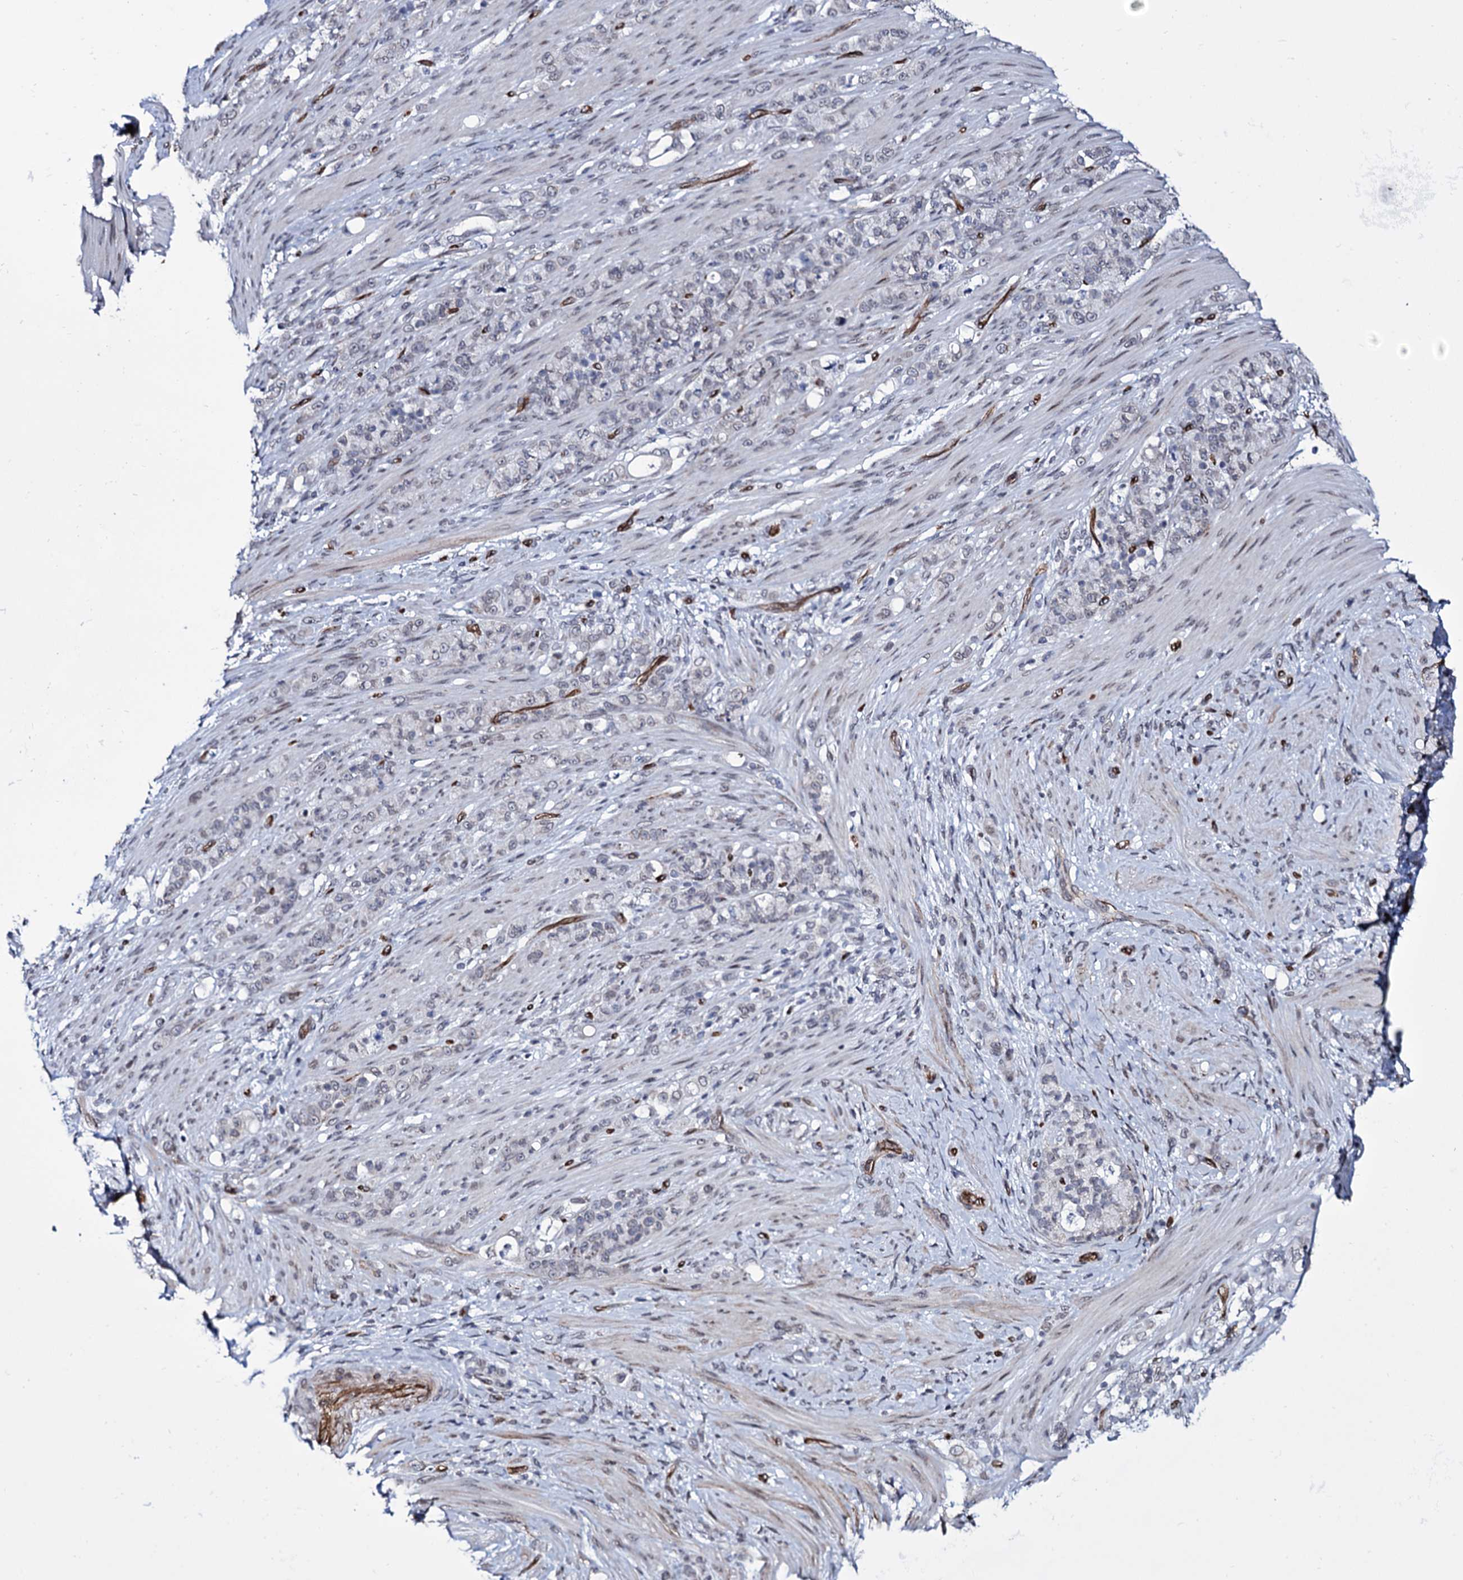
{"staining": {"intensity": "negative", "quantity": "none", "location": "none"}, "tissue": "stomach cancer", "cell_type": "Tumor cells", "image_type": "cancer", "snomed": [{"axis": "morphology", "description": "Adenocarcinoma, NOS"}, {"axis": "topography", "description": "Stomach"}], "caption": "IHC image of human stomach cancer stained for a protein (brown), which shows no positivity in tumor cells. (DAB (3,3'-diaminobenzidine) immunohistochemistry with hematoxylin counter stain).", "gene": "ZC3H12C", "patient": {"sex": "female", "age": 79}}